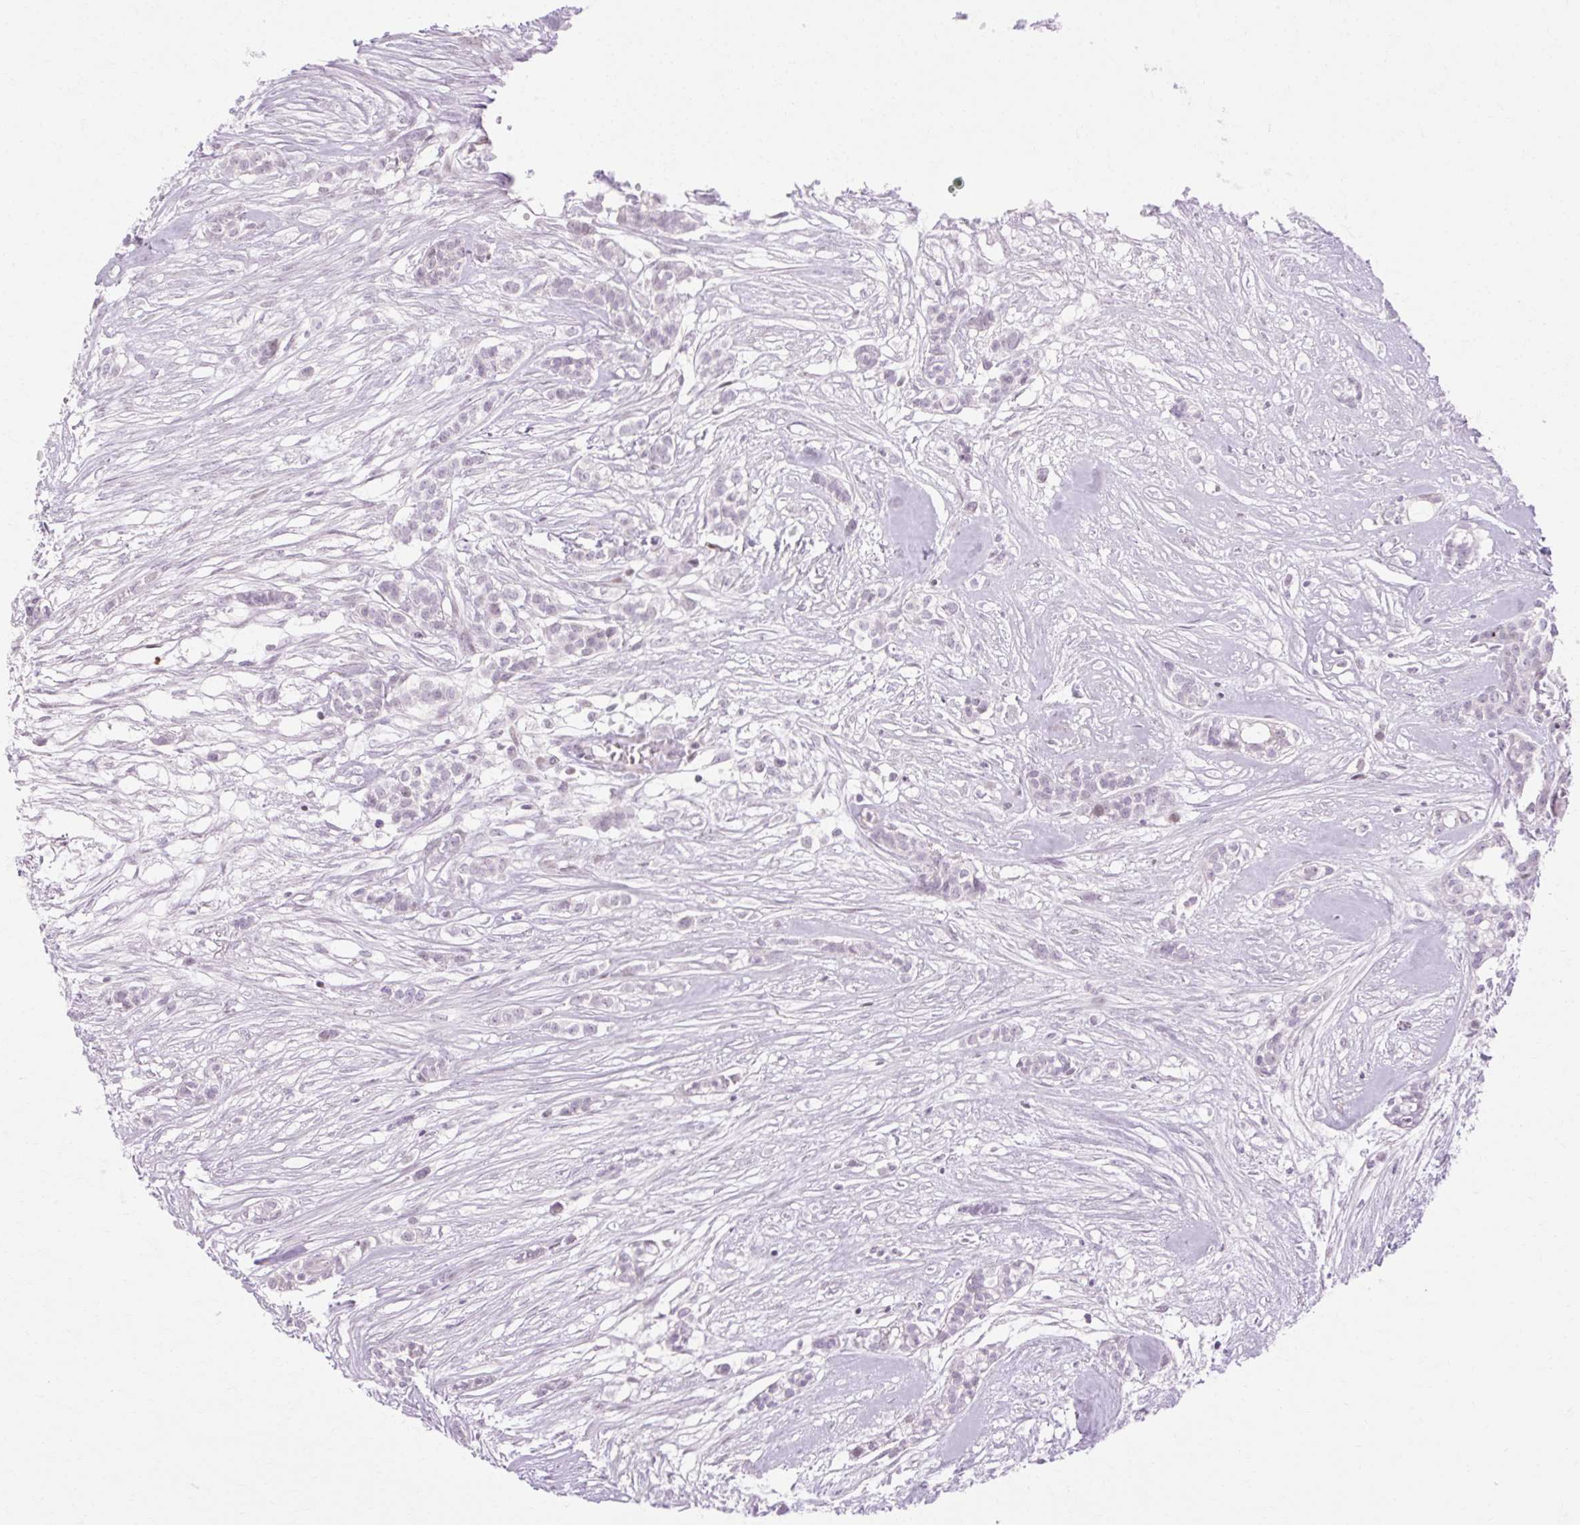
{"staining": {"intensity": "negative", "quantity": "none", "location": "none"}, "tissue": "head and neck cancer", "cell_type": "Tumor cells", "image_type": "cancer", "snomed": [{"axis": "morphology", "description": "Adenocarcinoma, NOS"}, {"axis": "topography", "description": "Head-Neck"}], "caption": "IHC photomicrograph of human head and neck cancer (adenocarcinoma) stained for a protein (brown), which exhibits no positivity in tumor cells.", "gene": "C3orf49", "patient": {"sex": "male", "age": 81}}